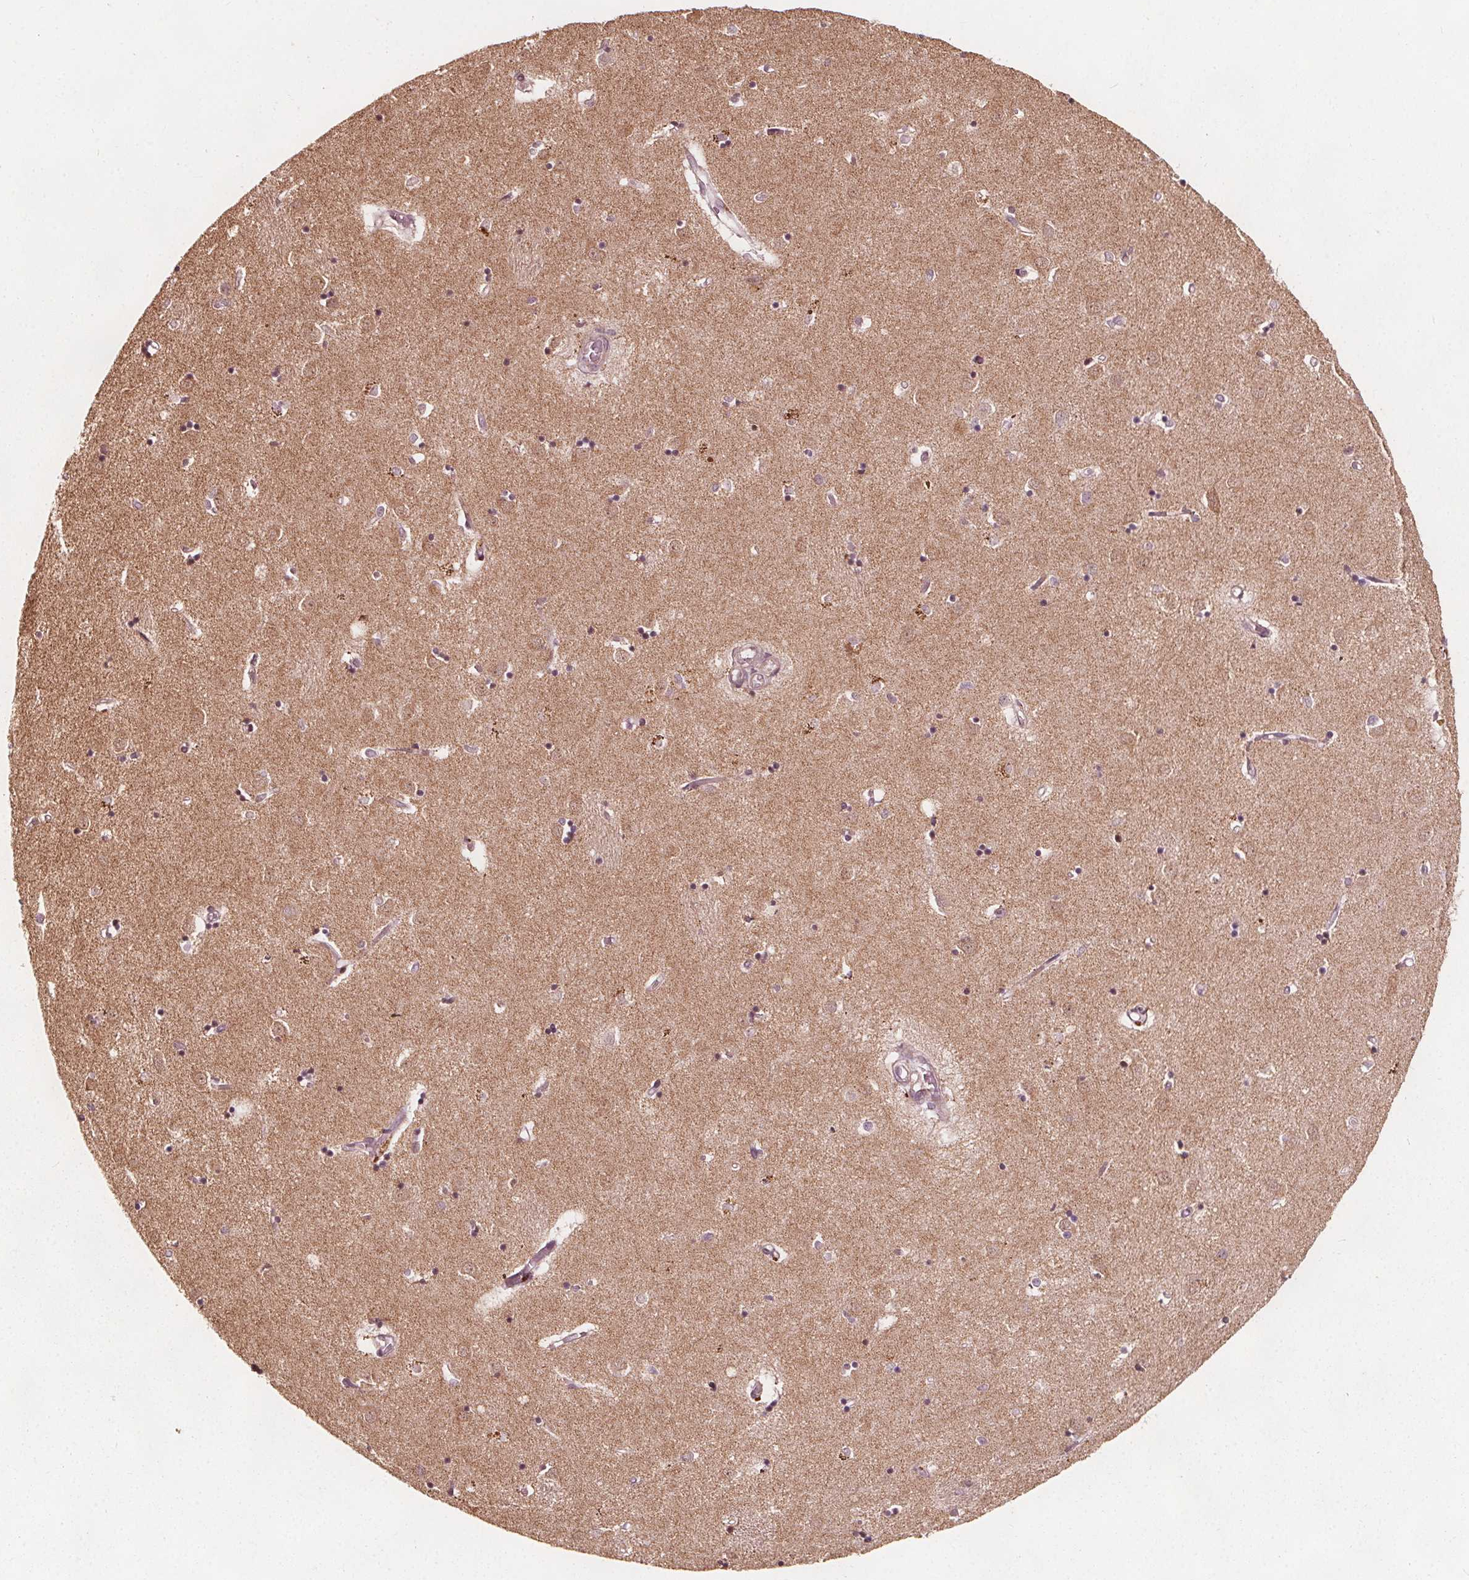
{"staining": {"intensity": "moderate", "quantity": "<25%", "location": "cytoplasmic/membranous"}, "tissue": "caudate", "cell_type": "Glial cells", "image_type": "normal", "snomed": [{"axis": "morphology", "description": "Normal tissue, NOS"}, {"axis": "topography", "description": "Lateral ventricle wall"}], "caption": "Normal caudate displays moderate cytoplasmic/membranous expression in approximately <25% of glial cells, visualized by immunohistochemistry. The staining was performed using DAB (3,3'-diaminobenzidine) to visualize the protein expression in brown, while the nuclei were stained in blue with hematoxylin (Magnification: 20x).", "gene": "AIP", "patient": {"sex": "male", "age": 54}}